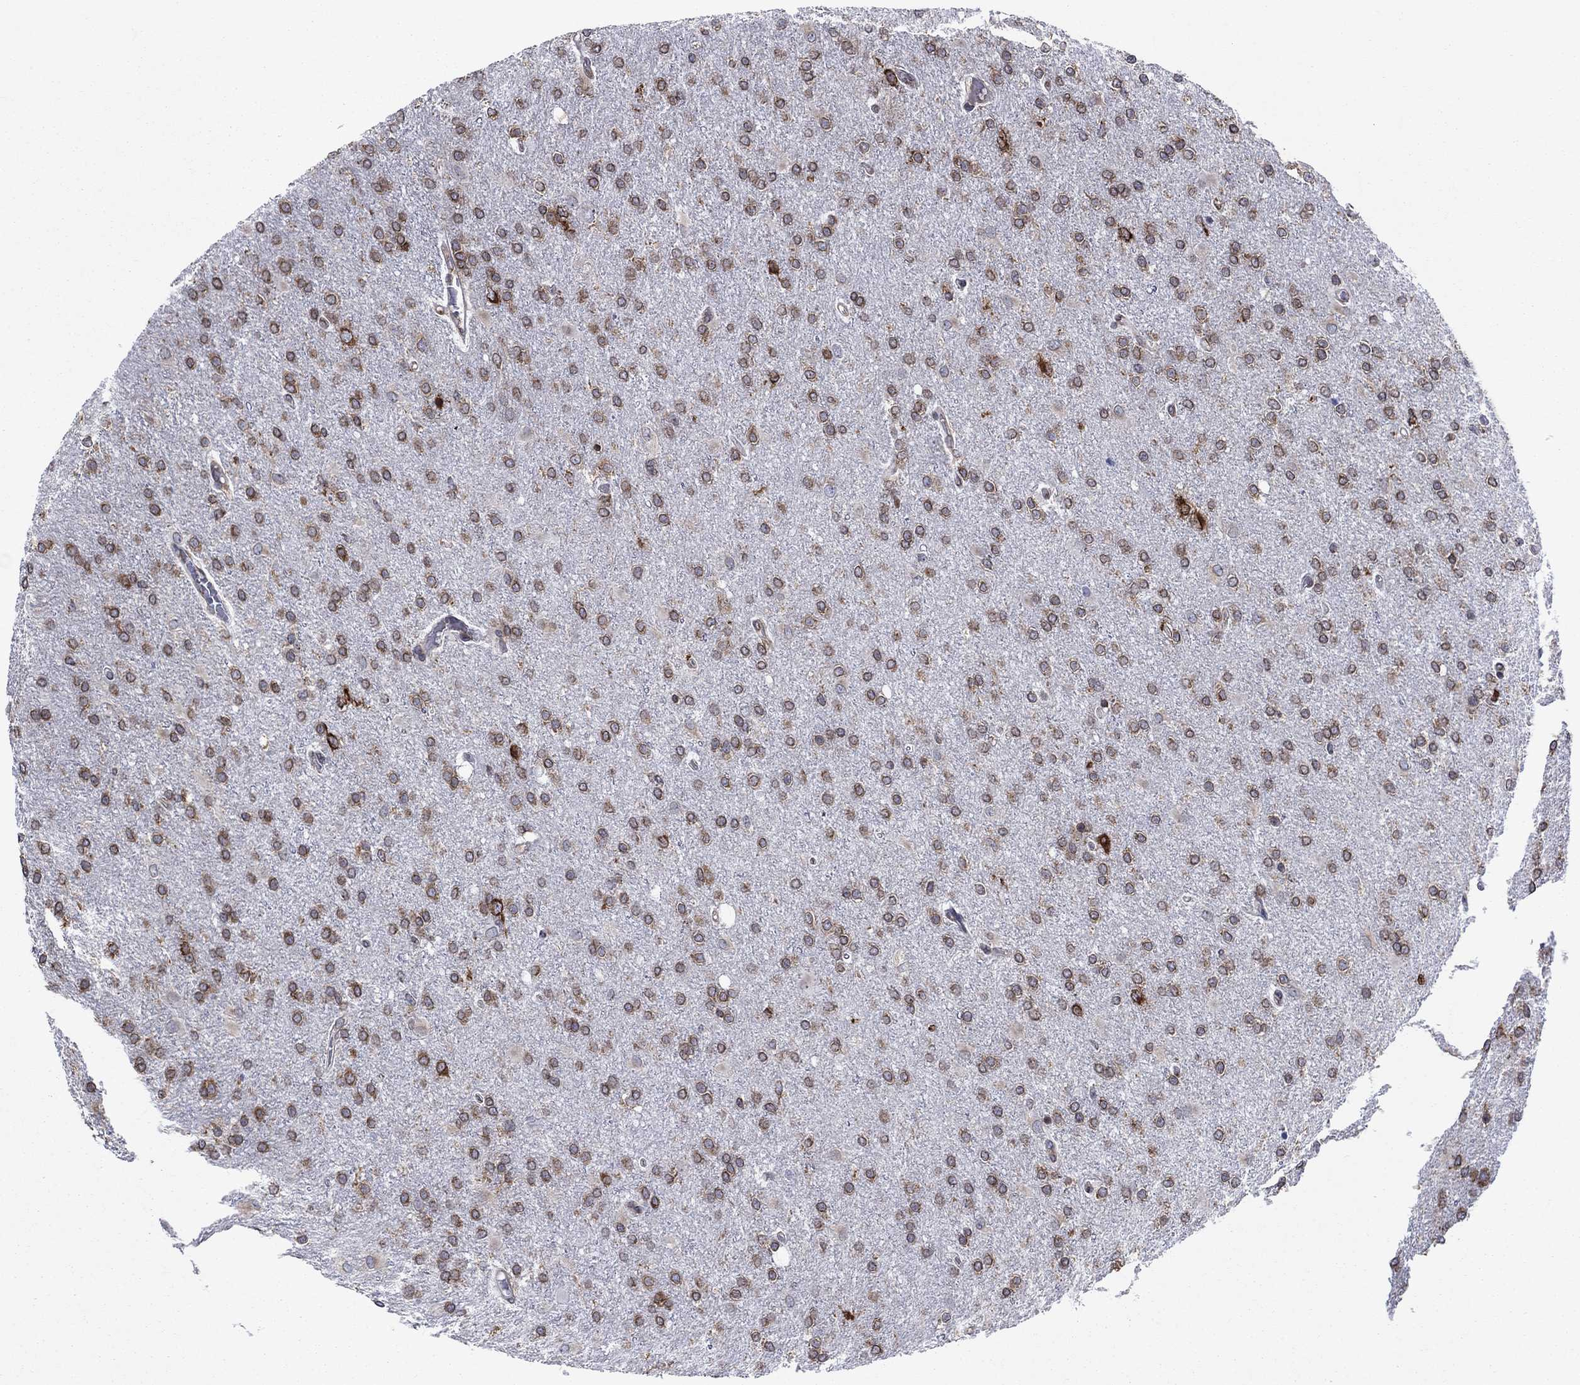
{"staining": {"intensity": "moderate", "quantity": ">75%", "location": "cytoplasmic/membranous"}, "tissue": "glioma", "cell_type": "Tumor cells", "image_type": "cancer", "snomed": [{"axis": "morphology", "description": "Glioma, malignant, High grade"}, {"axis": "topography", "description": "Cerebral cortex"}], "caption": "High-grade glioma (malignant) stained with a brown dye displays moderate cytoplasmic/membranous positive expression in about >75% of tumor cells.", "gene": "YBX1", "patient": {"sex": "male", "age": 70}}